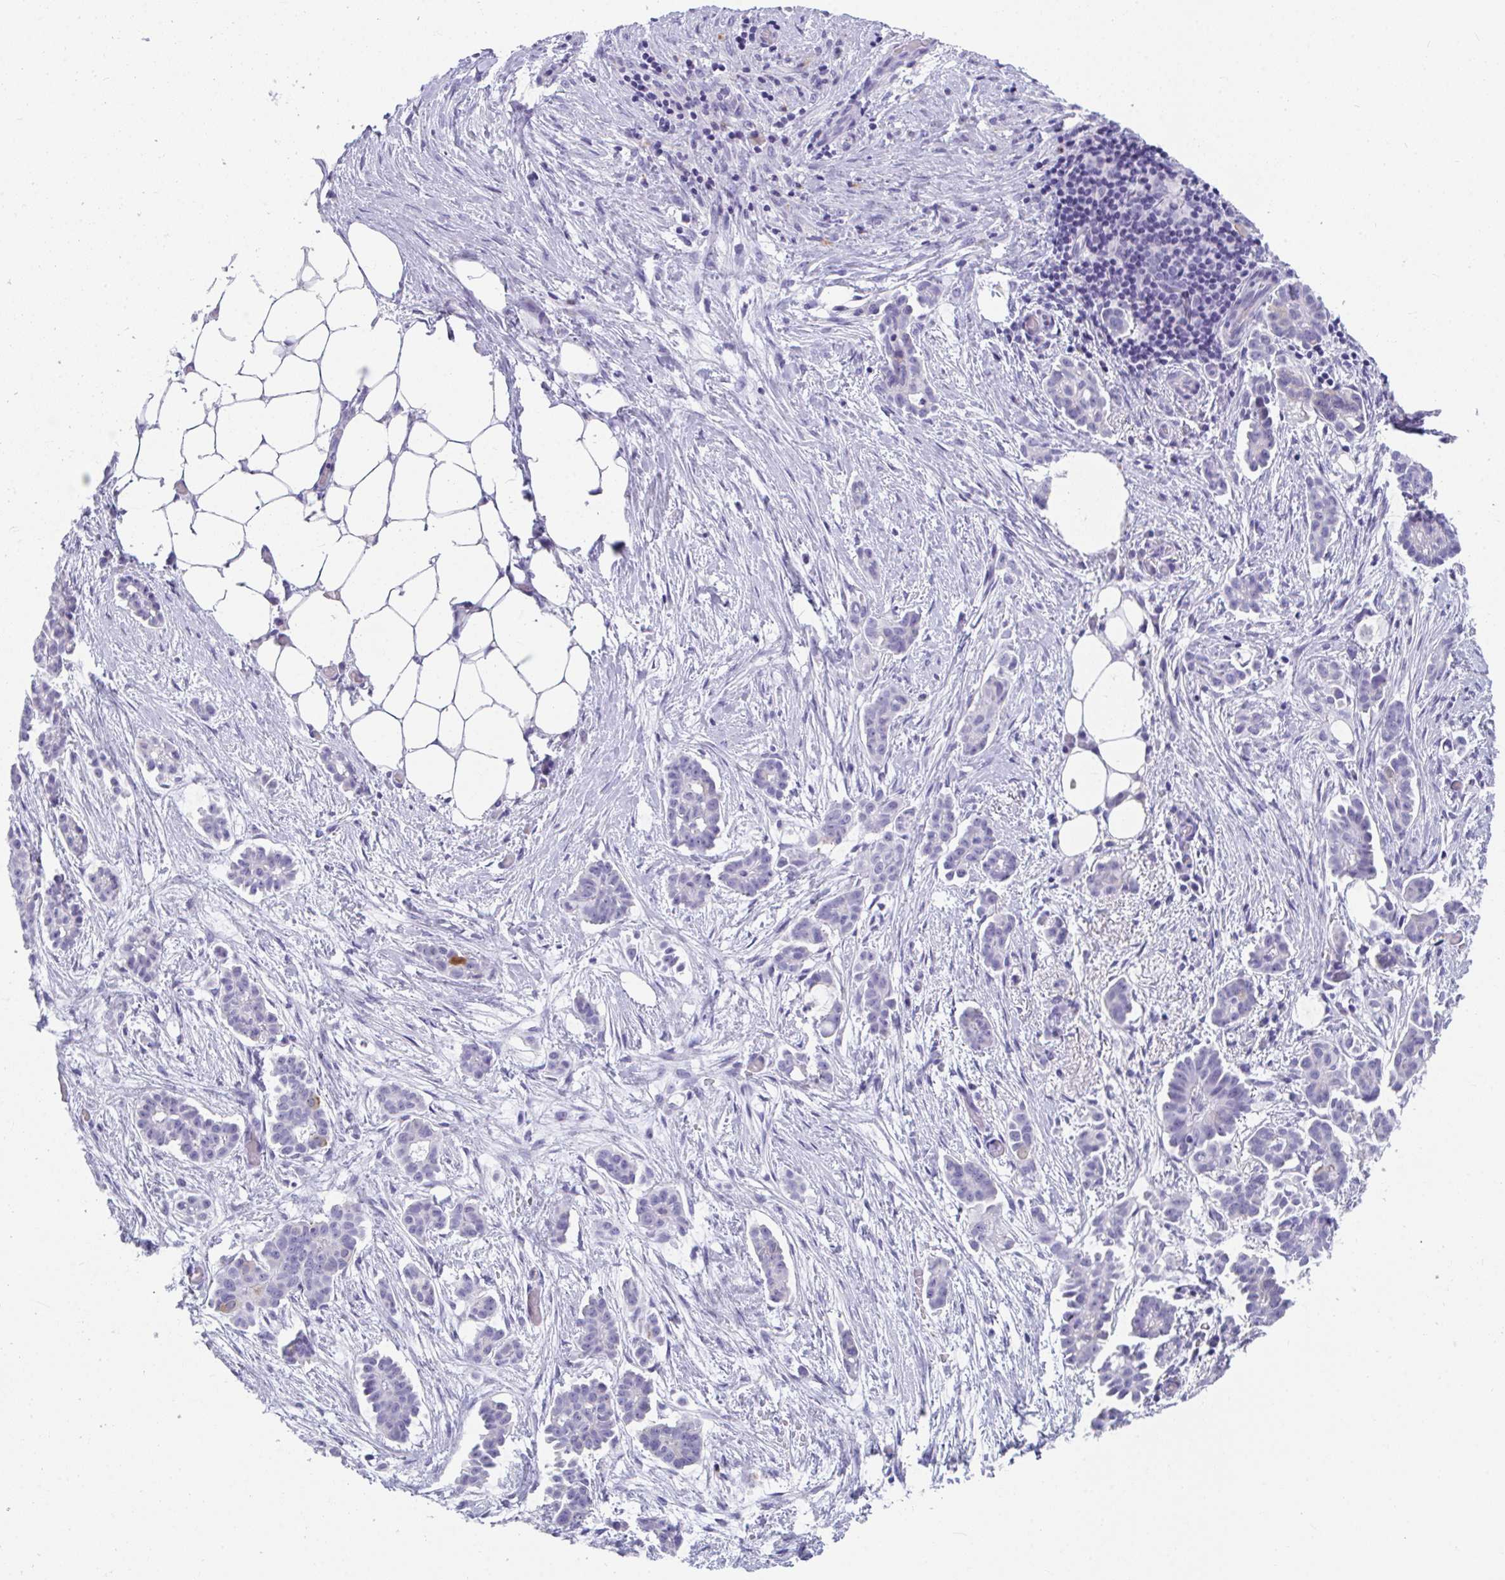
{"staining": {"intensity": "negative", "quantity": "none", "location": "none"}, "tissue": "ovarian cancer", "cell_type": "Tumor cells", "image_type": "cancer", "snomed": [{"axis": "morphology", "description": "Cystadenocarcinoma, serous, NOS"}, {"axis": "topography", "description": "Ovary"}], "caption": "This is an immunohistochemistry (IHC) photomicrograph of ovarian cancer (serous cystadenocarcinoma). There is no expression in tumor cells.", "gene": "TTC30B", "patient": {"sex": "female", "age": 50}}